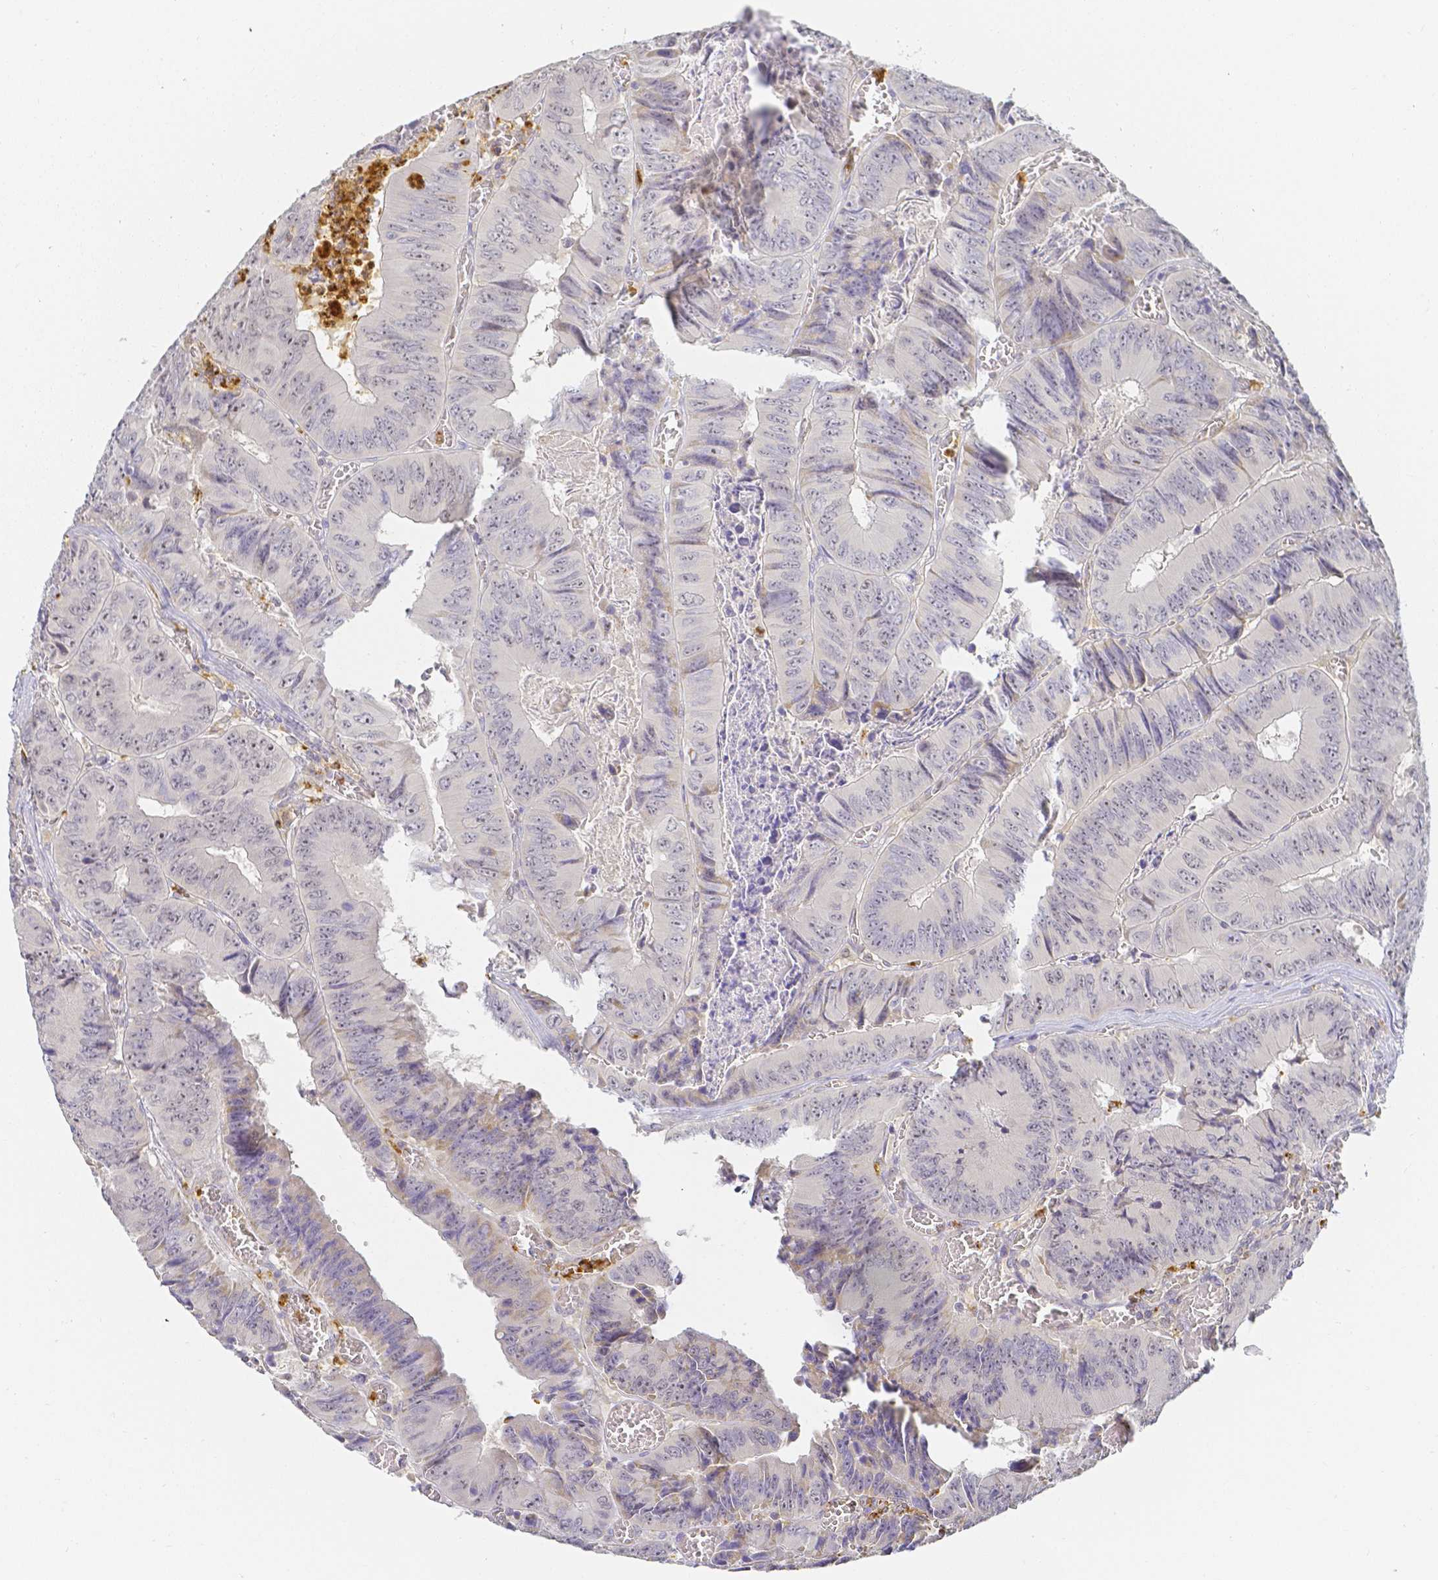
{"staining": {"intensity": "negative", "quantity": "none", "location": "none"}, "tissue": "colorectal cancer", "cell_type": "Tumor cells", "image_type": "cancer", "snomed": [{"axis": "morphology", "description": "Adenocarcinoma, NOS"}, {"axis": "topography", "description": "Colon"}], "caption": "Colorectal cancer (adenocarcinoma) stained for a protein using immunohistochemistry exhibits no positivity tumor cells.", "gene": "KCNH1", "patient": {"sex": "female", "age": 84}}